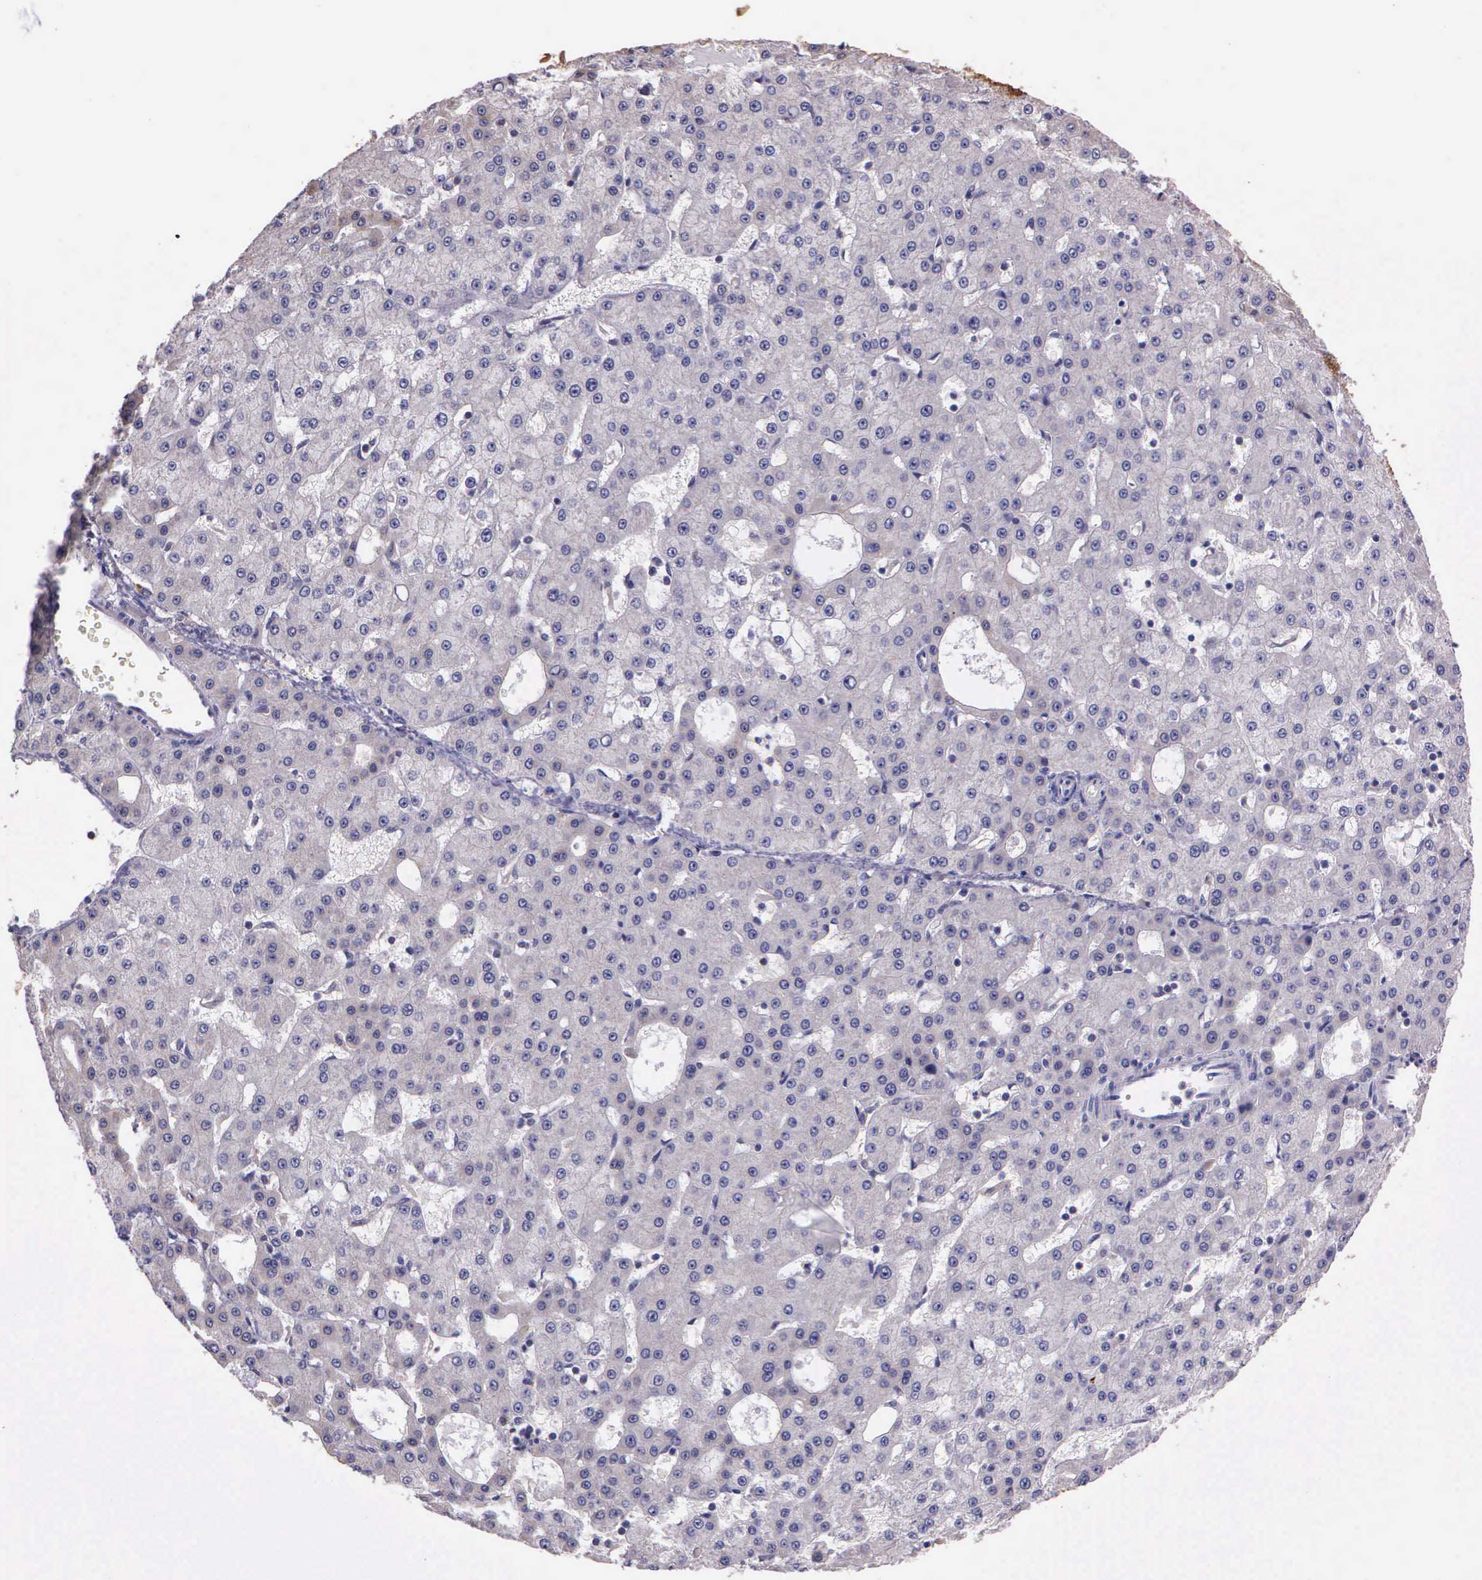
{"staining": {"intensity": "negative", "quantity": "none", "location": "none"}, "tissue": "liver cancer", "cell_type": "Tumor cells", "image_type": "cancer", "snomed": [{"axis": "morphology", "description": "Carcinoma, Hepatocellular, NOS"}, {"axis": "topography", "description": "Liver"}], "caption": "A micrograph of human hepatocellular carcinoma (liver) is negative for staining in tumor cells. (Stains: DAB (3,3'-diaminobenzidine) immunohistochemistry (IHC) with hematoxylin counter stain, Microscopy: brightfield microscopy at high magnification).", "gene": "IGBP1", "patient": {"sex": "male", "age": 47}}